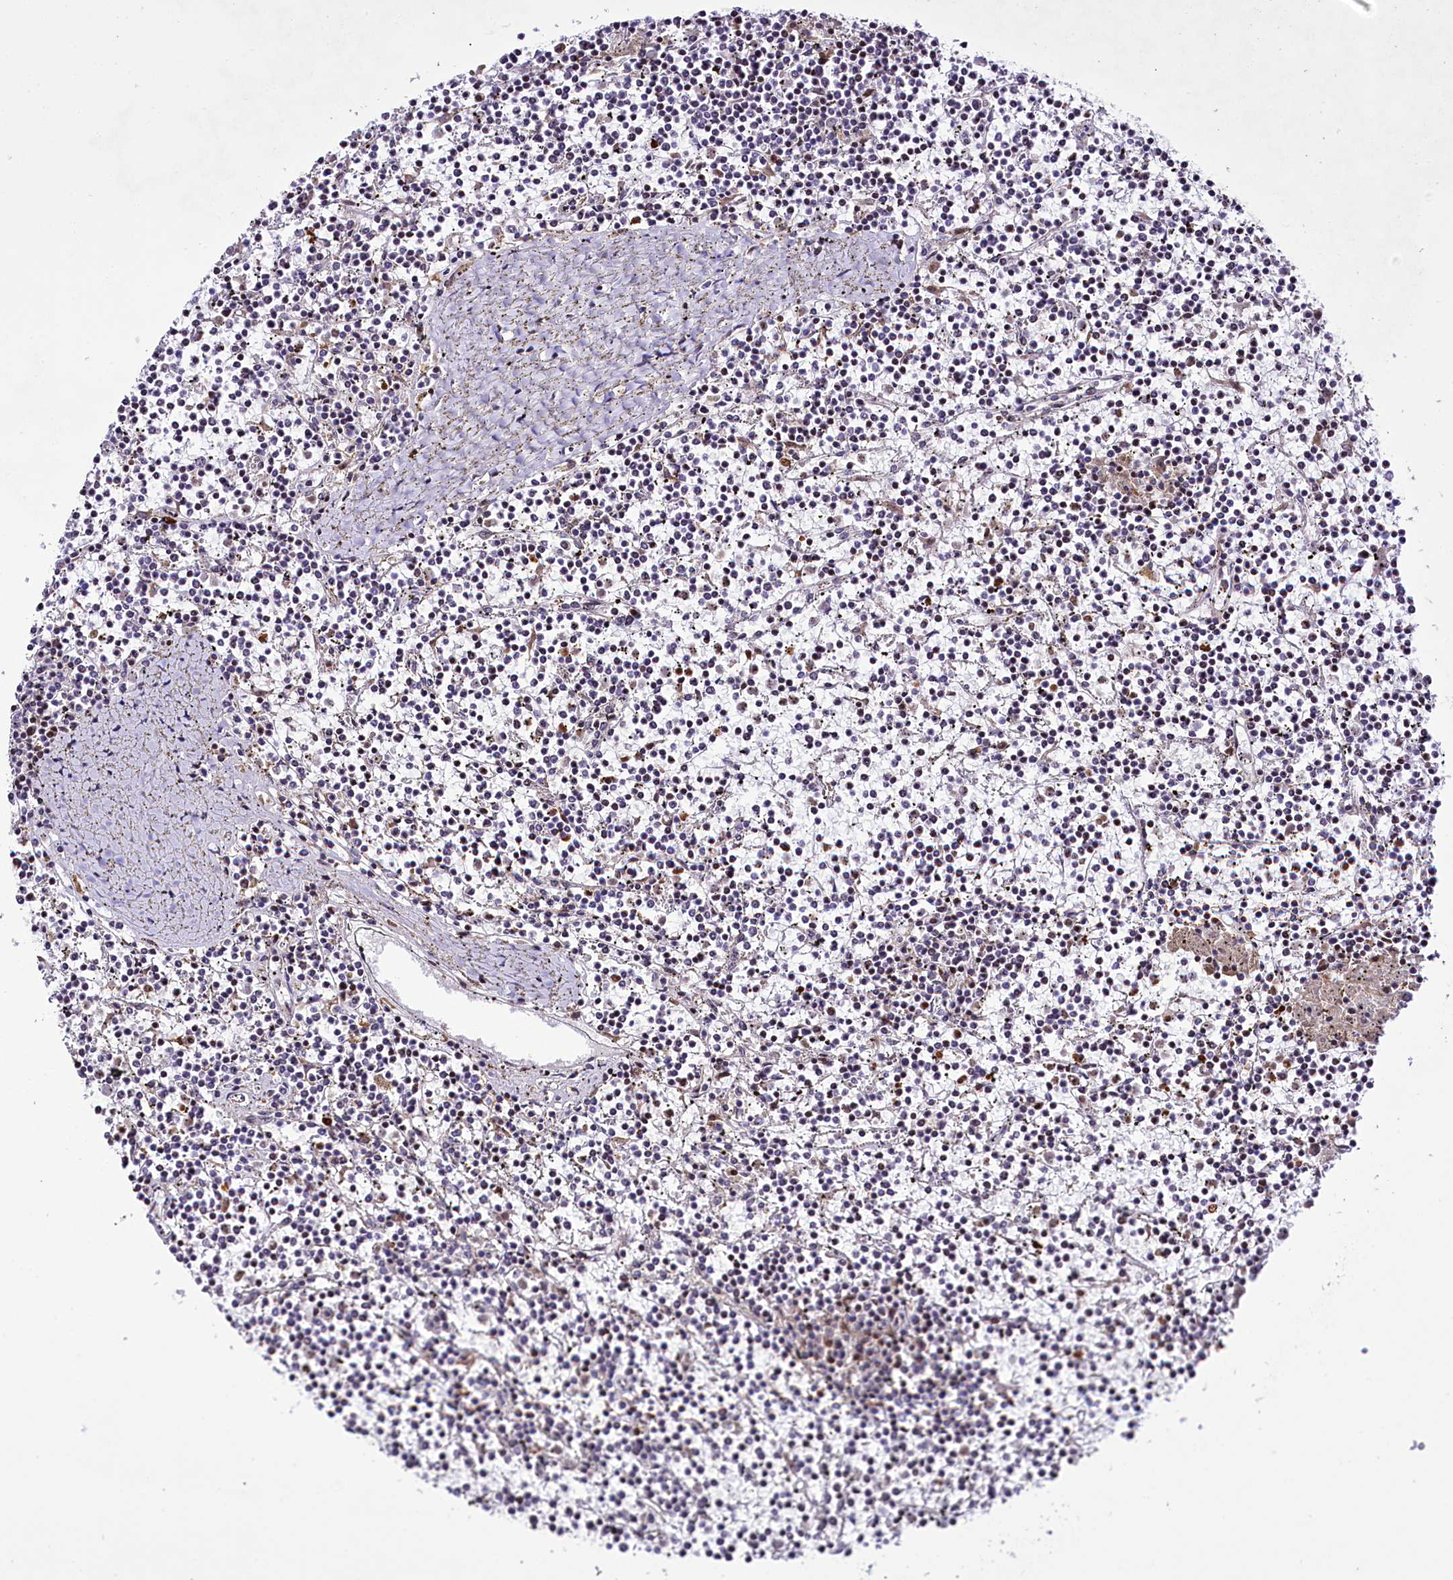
{"staining": {"intensity": "negative", "quantity": "none", "location": "none"}, "tissue": "lymphoma", "cell_type": "Tumor cells", "image_type": "cancer", "snomed": [{"axis": "morphology", "description": "Malignant lymphoma, non-Hodgkin's type, Low grade"}, {"axis": "topography", "description": "Spleen"}], "caption": "Immunohistochemical staining of malignant lymphoma, non-Hodgkin's type (low-grade) displays no significant staining in tumor cells.", "gene": "ZC3H12C", "patient": {"sex": "female", "age": 19}}